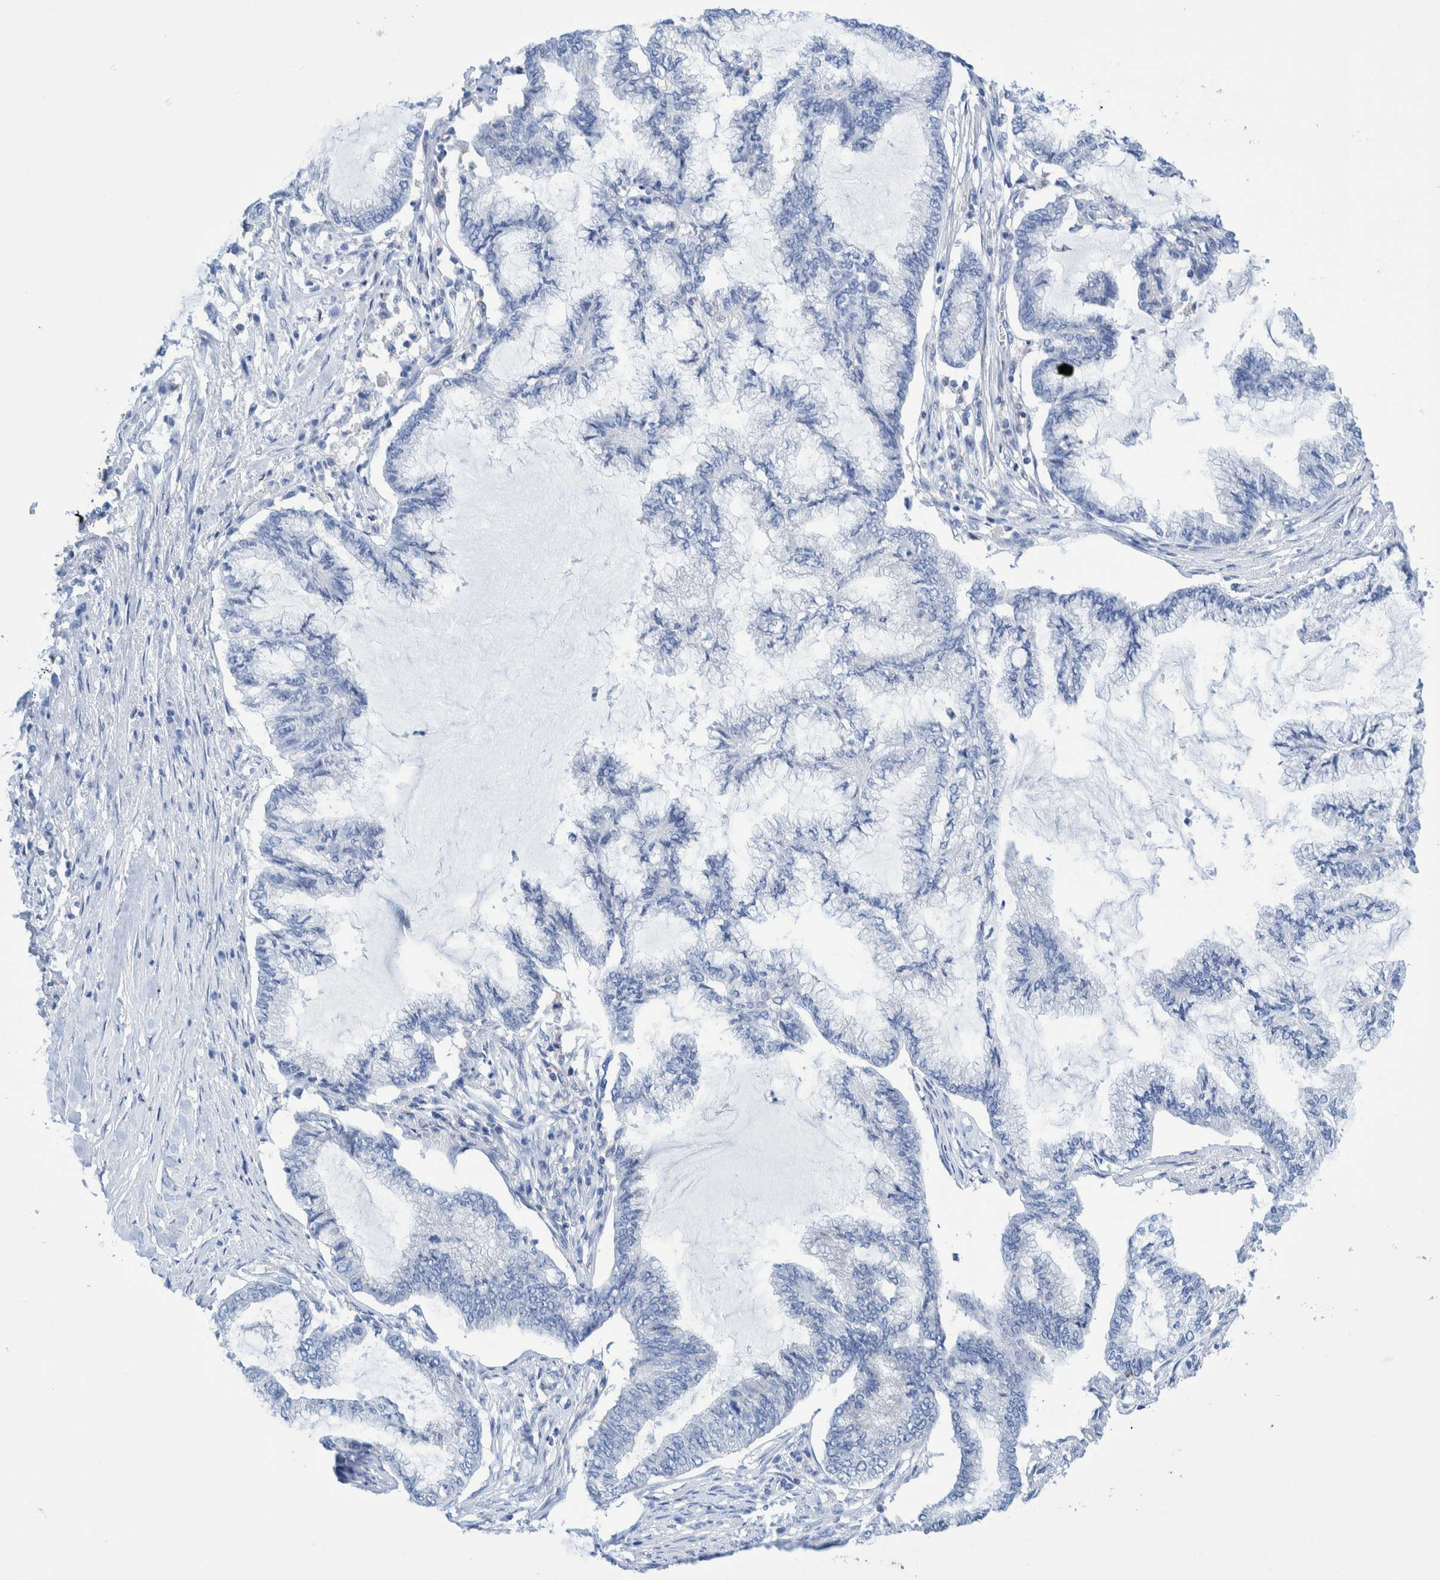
{"staining": {"intensity": "negative", "quantity": "none", "location": "none"}, "tissue": "endometrial cancer", "cell_type": "Tumor cells", "image_type": "cancer", "snomed": [{"axis": "morphology", "description": "Adenocarcinoma, NOS"}, {"axis": "topography", "description": "Endometrium"}], "caption": "Tumor cells show no significant protein expression in endometrial adenocarcinoma.", "gene": "KRT14", "patient": {"sex": "female", "age": 86}}